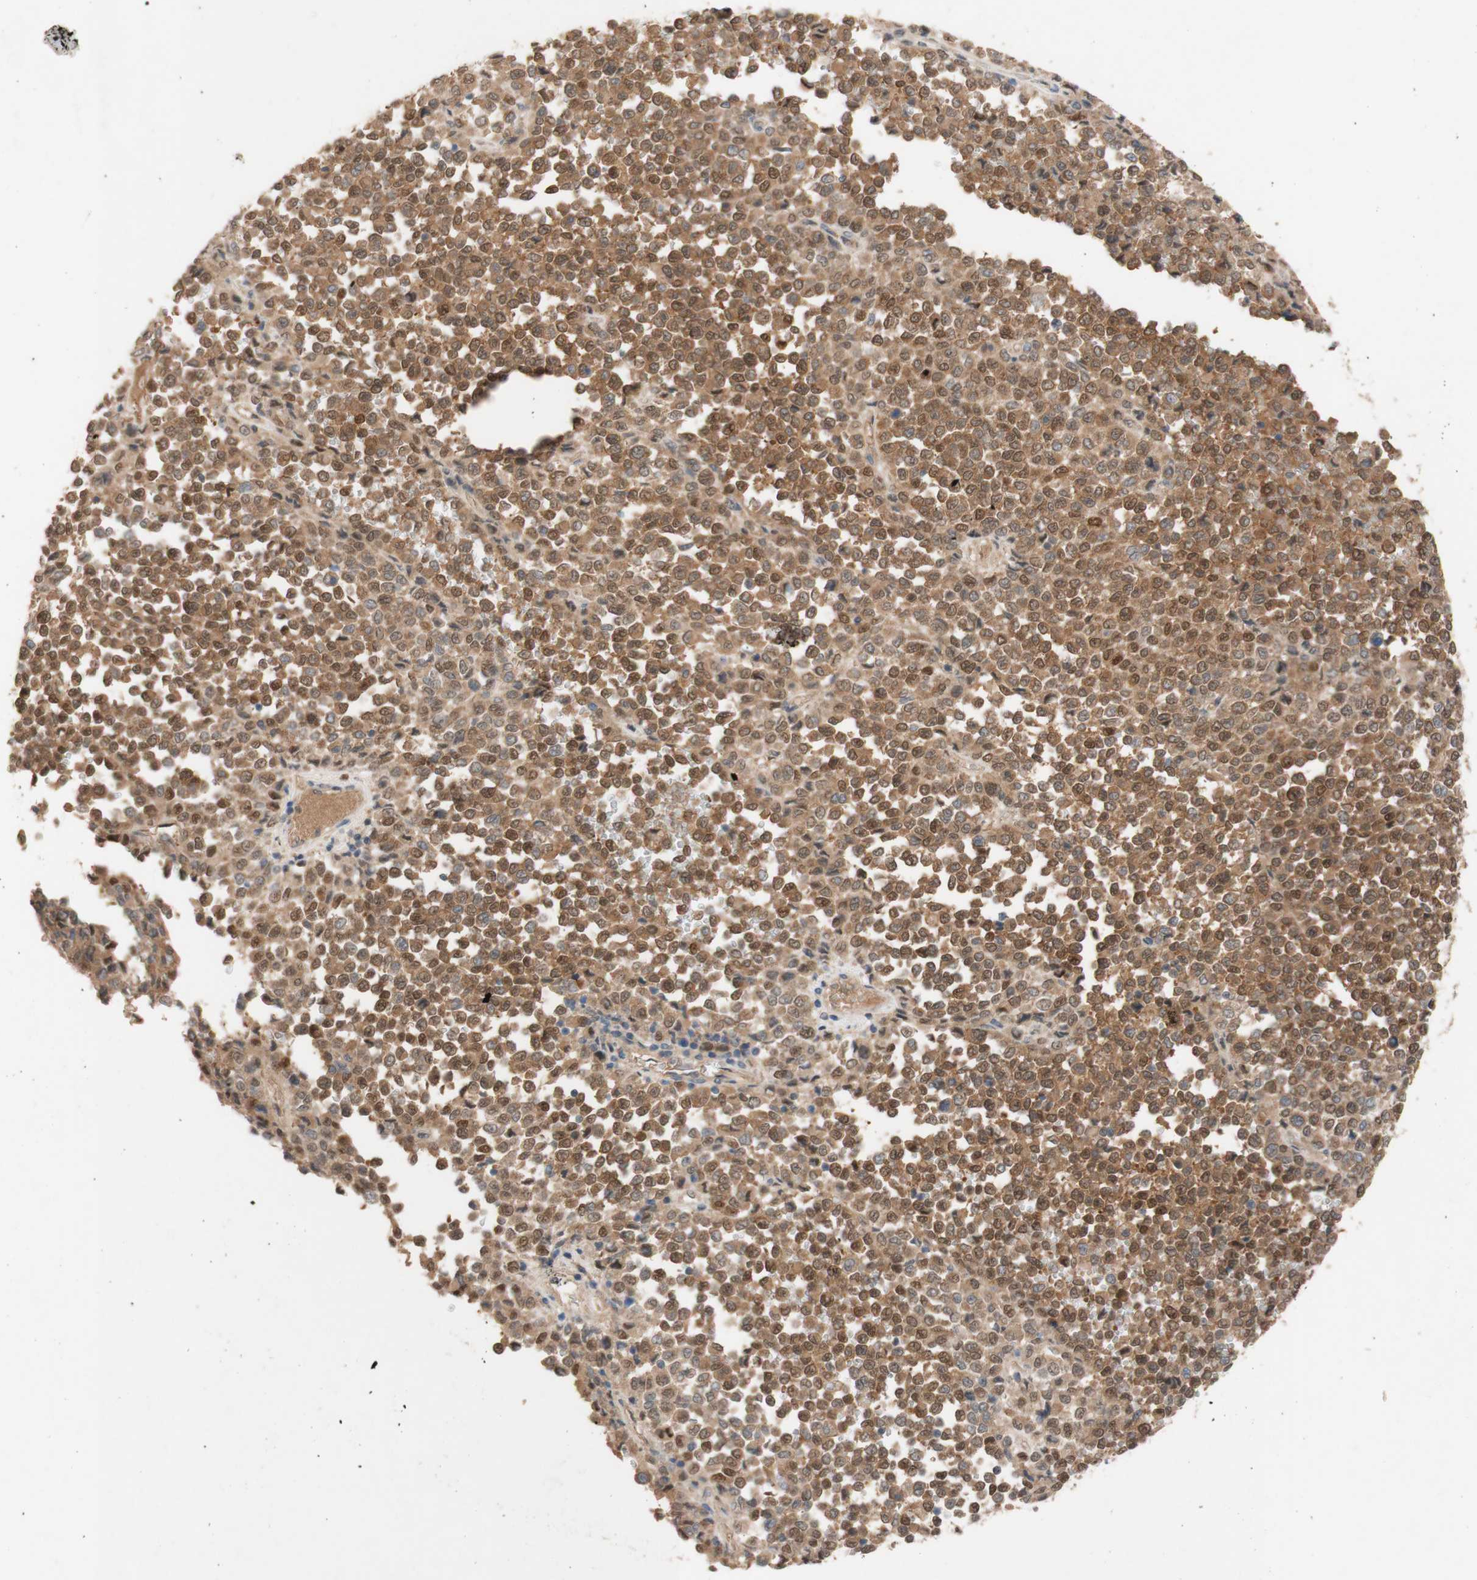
{"staining": {"intensity": "moderate", "quantity": ">75%", "location": "cytoplasmic/membranous,nuclear"}, "tissue": "melanoma", "cell_type": "Tumor cells", "image_type": "cancer", "snomed": [{"axis": "morphology", "description": "Malignant melanoma, Metastatic site"}, {"axis": "topography", "description": "Pancreas"}], "caption": "This micrograph demonstrates immunohistochemistry (IHC) staining of human melanoma, with medium moderate cytoplasmic/membranous and nuclear staining in approximately >75% of tumor cells.", "gene": "PEX2", "patient": {"sex": "female", "age": 30}}